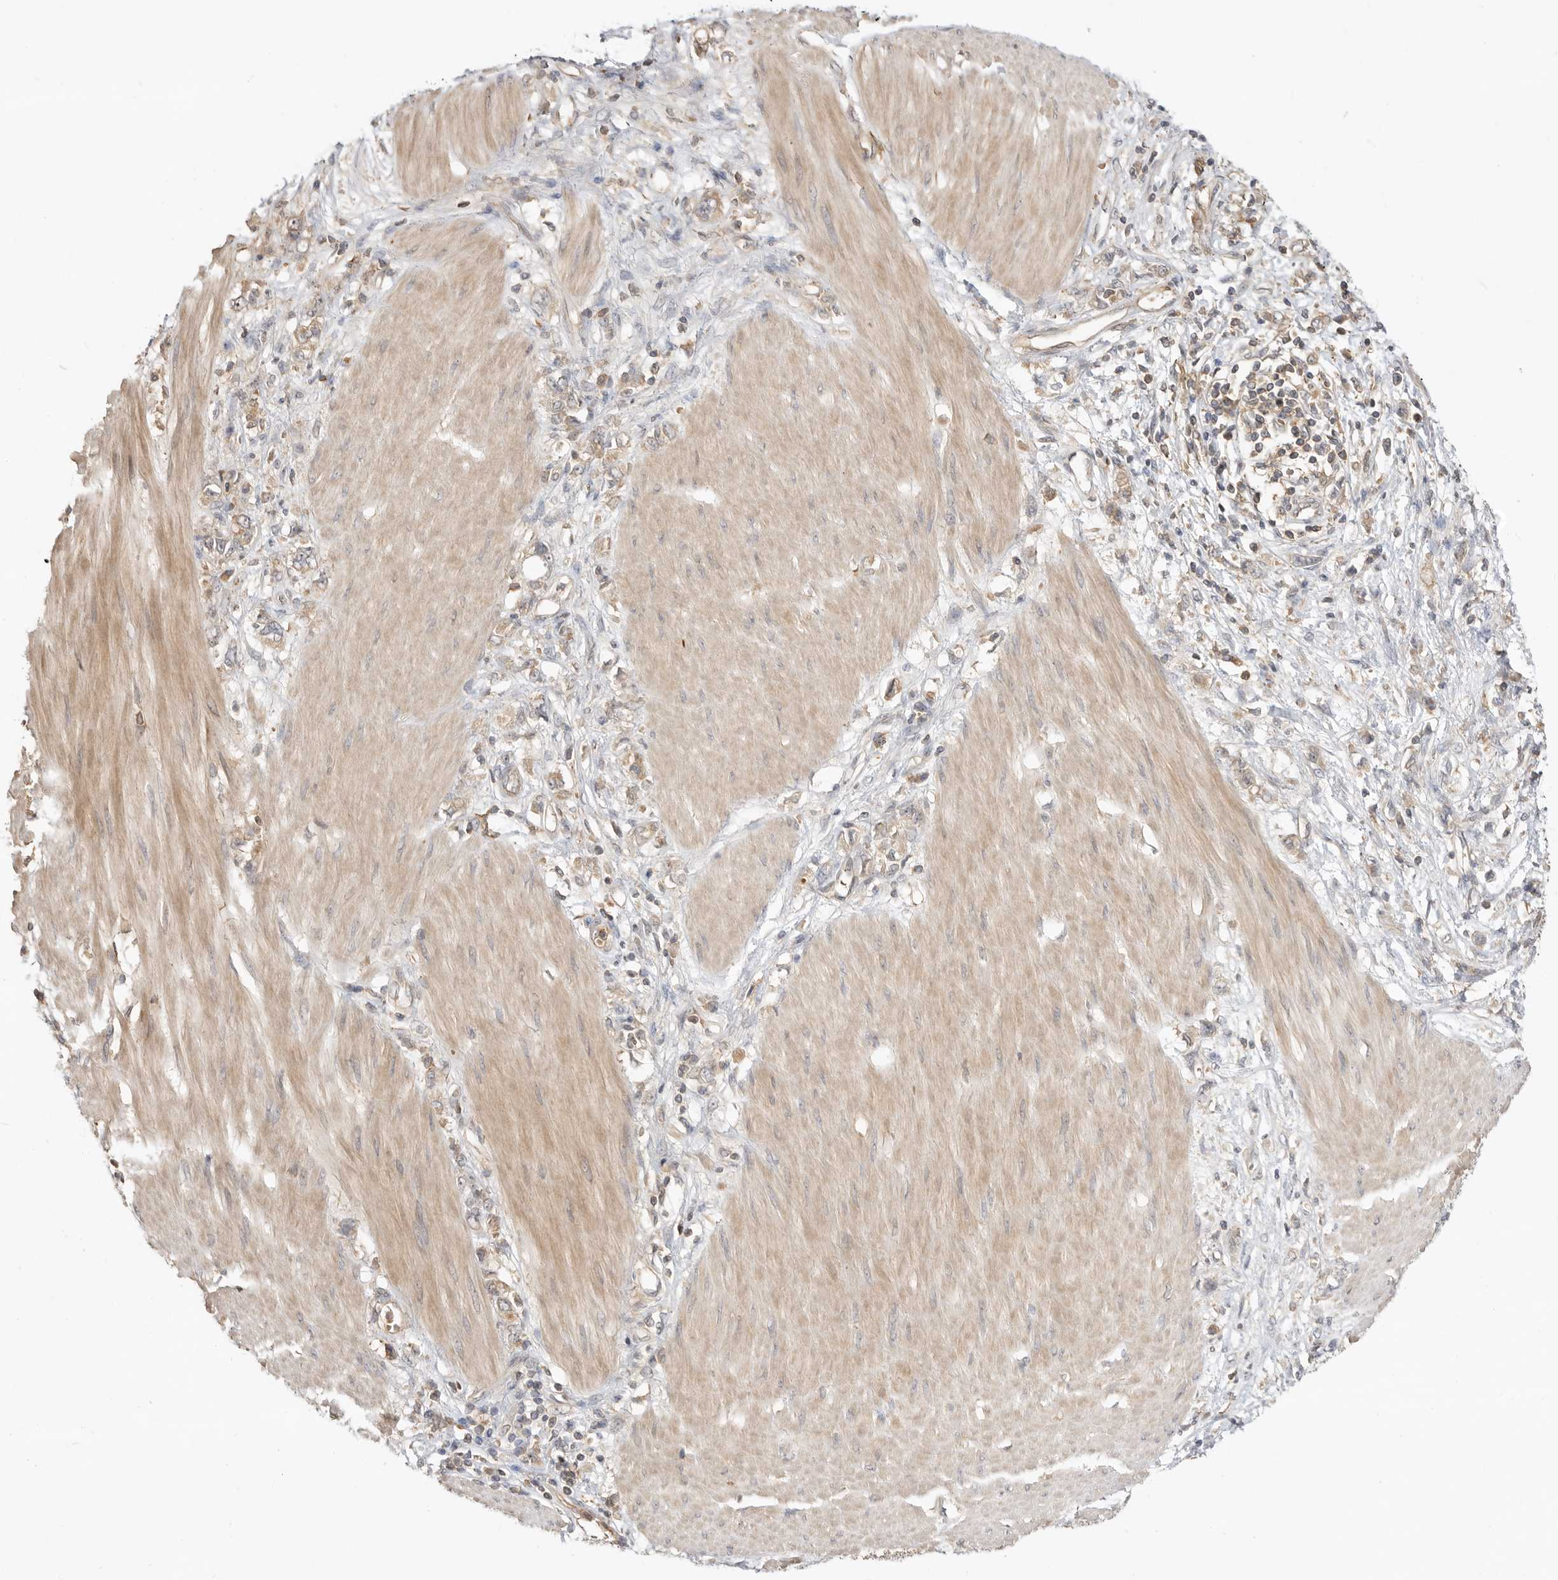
{"staining": {"intensity": "weak", "quantity": "25%-75%", "location": "cytoplasmic/membranous"}, "tissue": "stomach cancer", "cell_type": "Tumor cells", "image_type": "cancer", "snomed": [{"axis": "morphology", "description": "Adenocarcinoma, NOS"}, {"axis": "topography", "description": "Stomach"}], "caption": "Immunohistochemical staining of stomach cancer (adenocarcinoma) shows low levels of weak cytoplasmic/membranous protein staining in approximately 25%-75% of tumor cells.", "gene": "CLDN12", "patient": {"sex": "female", "age": 76}}